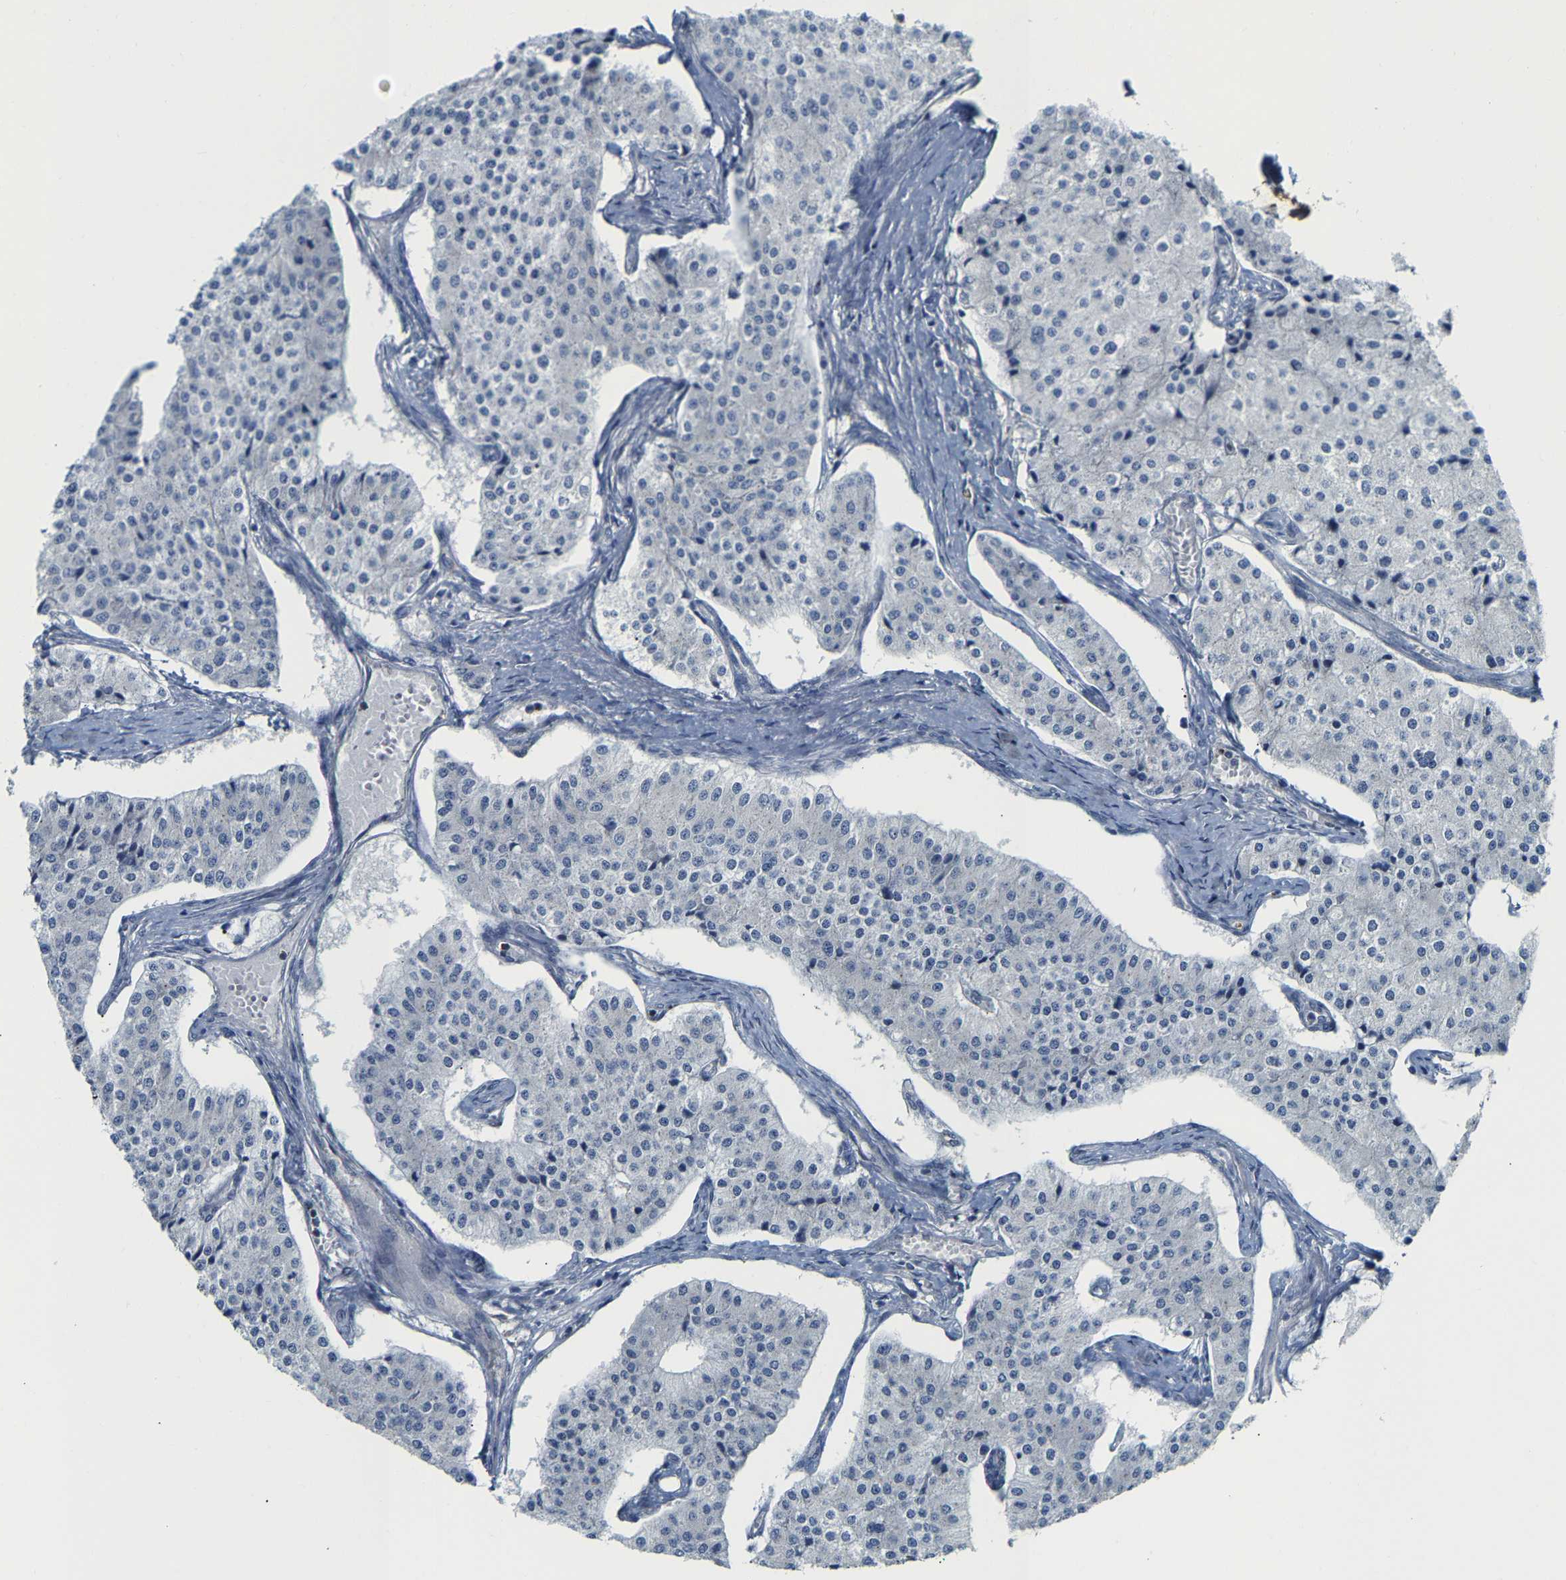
{"staining": {"intensity": "negative", "quantity": "none", "location": "none"}, "tissue": "carcinoid", "cell_type": "Tumor cells", "image_type": "cancer", "snomed": [{"axis": "morphology", "description": "Carcinoid, malignant, NOS"}, {"axis": "topography", "description": "Colon"}], "caption": "The IHC photomicrograph has no significant expression in tumor cells of carcinoid tissue.", "gene": "PCNT", "patient": {"sex": "female", "age": 52}}